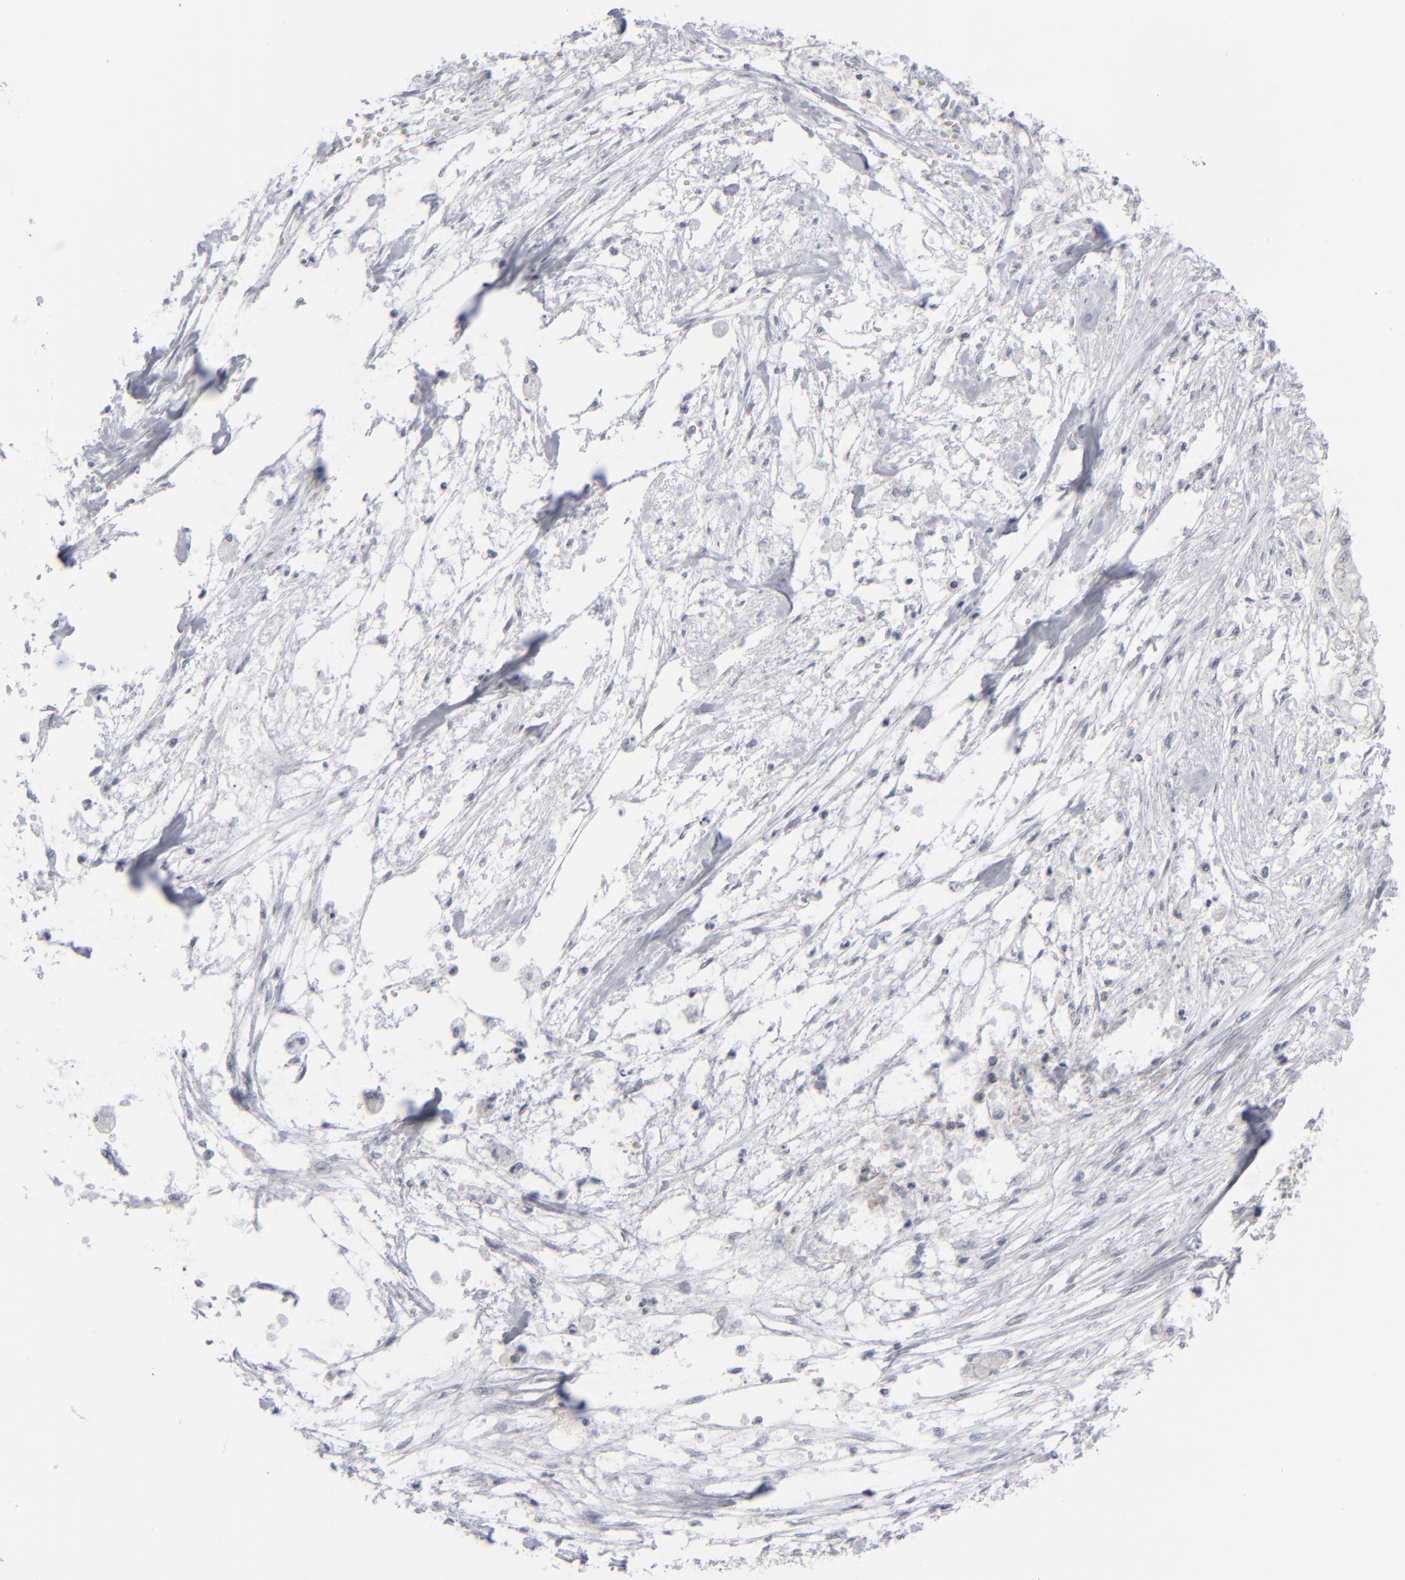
{"staining": {"intensity": "weak", "quantity": "25%-75%", "location": "cytoplasmic/membranous"}, "tissue": "pancreatic cancer", "cell_type": "Tumor cells", "image_type": "cancer", "snomed": [{"axis": "morphology", "description": "Adenocarcinoma, NOS"}, {"axis": "topography", "description": "Pancreas"}], "caption": "An immunohistochemistry micrograph of tumor tissue is shown. Protein staining in brown shows weak cytoplasmic/membranous positivity in pancreatic cancer (adenocarcinoma) within tumor cells. Nuclei are stained in blue.", "gene": "POF1B", "patient": {"sex": "male", "age": 79}}